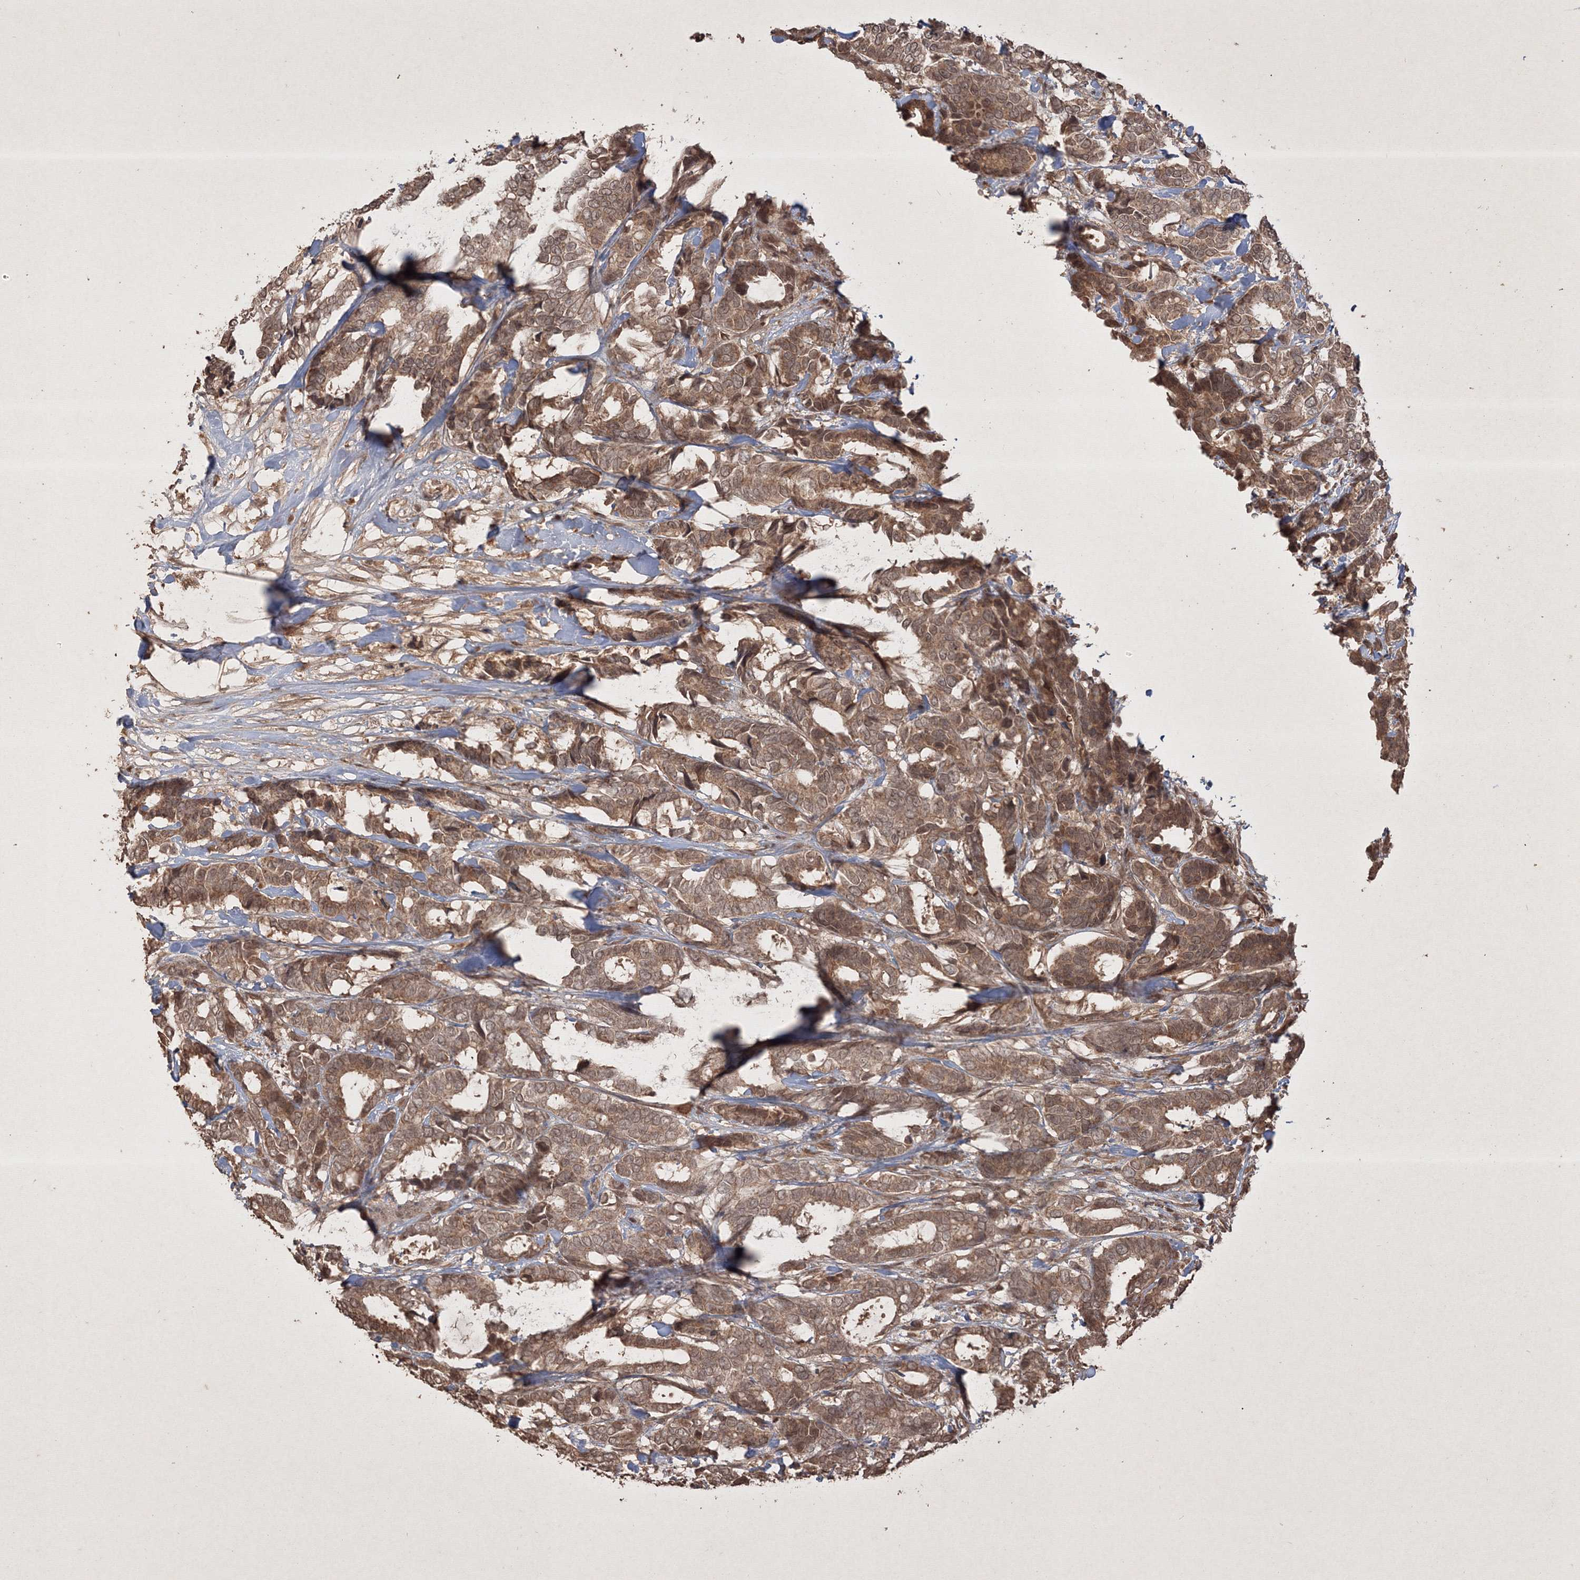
{"staining": {"intensity": "moderate", "quantity": ">75%", "location": "cytoplasmic/membranous,nuclear"}, "tissue": "breast cancer", "cell_type": "Tumor cells", "image_type": "cancer", "snomed": [{"axis": "morphology", "description": "Duct carcinoma"}, {"axis": "topography", "description": "Breast"}], "caption": "Moderate cytoplasmic/membranous and nuclear positivity is seen in about >75% of tumor cells in breast cancer (infiltrating ductal carcinoma). The staining was performed using DAB (3,3'-diaminobenzidine) to visualize the protein expression in brown, while the nuclei were stained in blue with hematoxylin (Magnification: 20x).", "gene": "PELI3", "patient": {"sex": "female", "age": 87}}